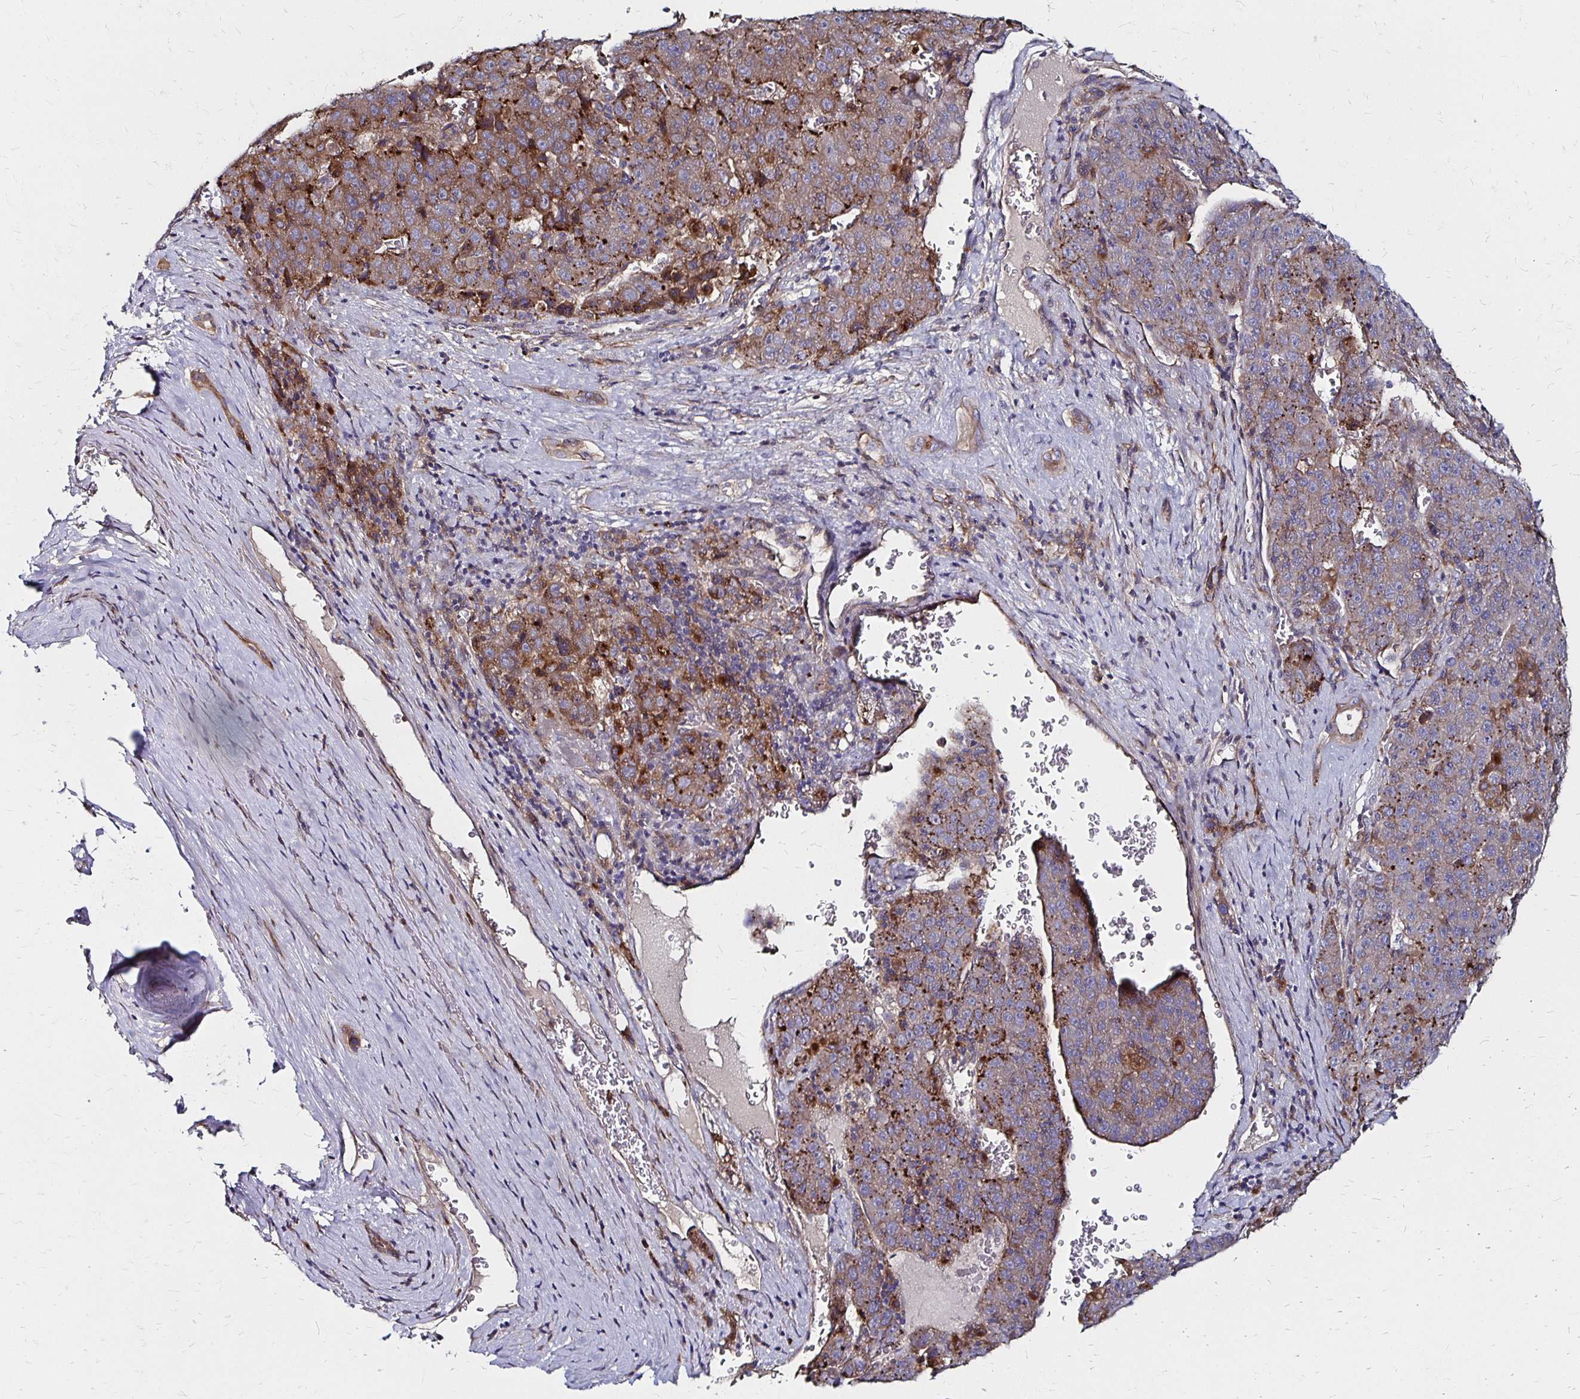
{"staining": {"intensity": "moderate", "quantity": "<25%", "location": "cytoplasmic/membranous"}, "tissue": "liver cancer", "cell_type": "Tumor cells", "image_type": "cancer", "snomed": [{"axis": "morphology", "description": "Carcinoma, Hepatocellular, NOS"}, {"axis": "topography", "description": "Liver"}], "caption": "Liver cancer tissue reveals moderate cytoplasmic/membranous positivity in about <25% of tumor cells", "gene": "NCSTN", "patient": {"sex": "female", "age": 53}}